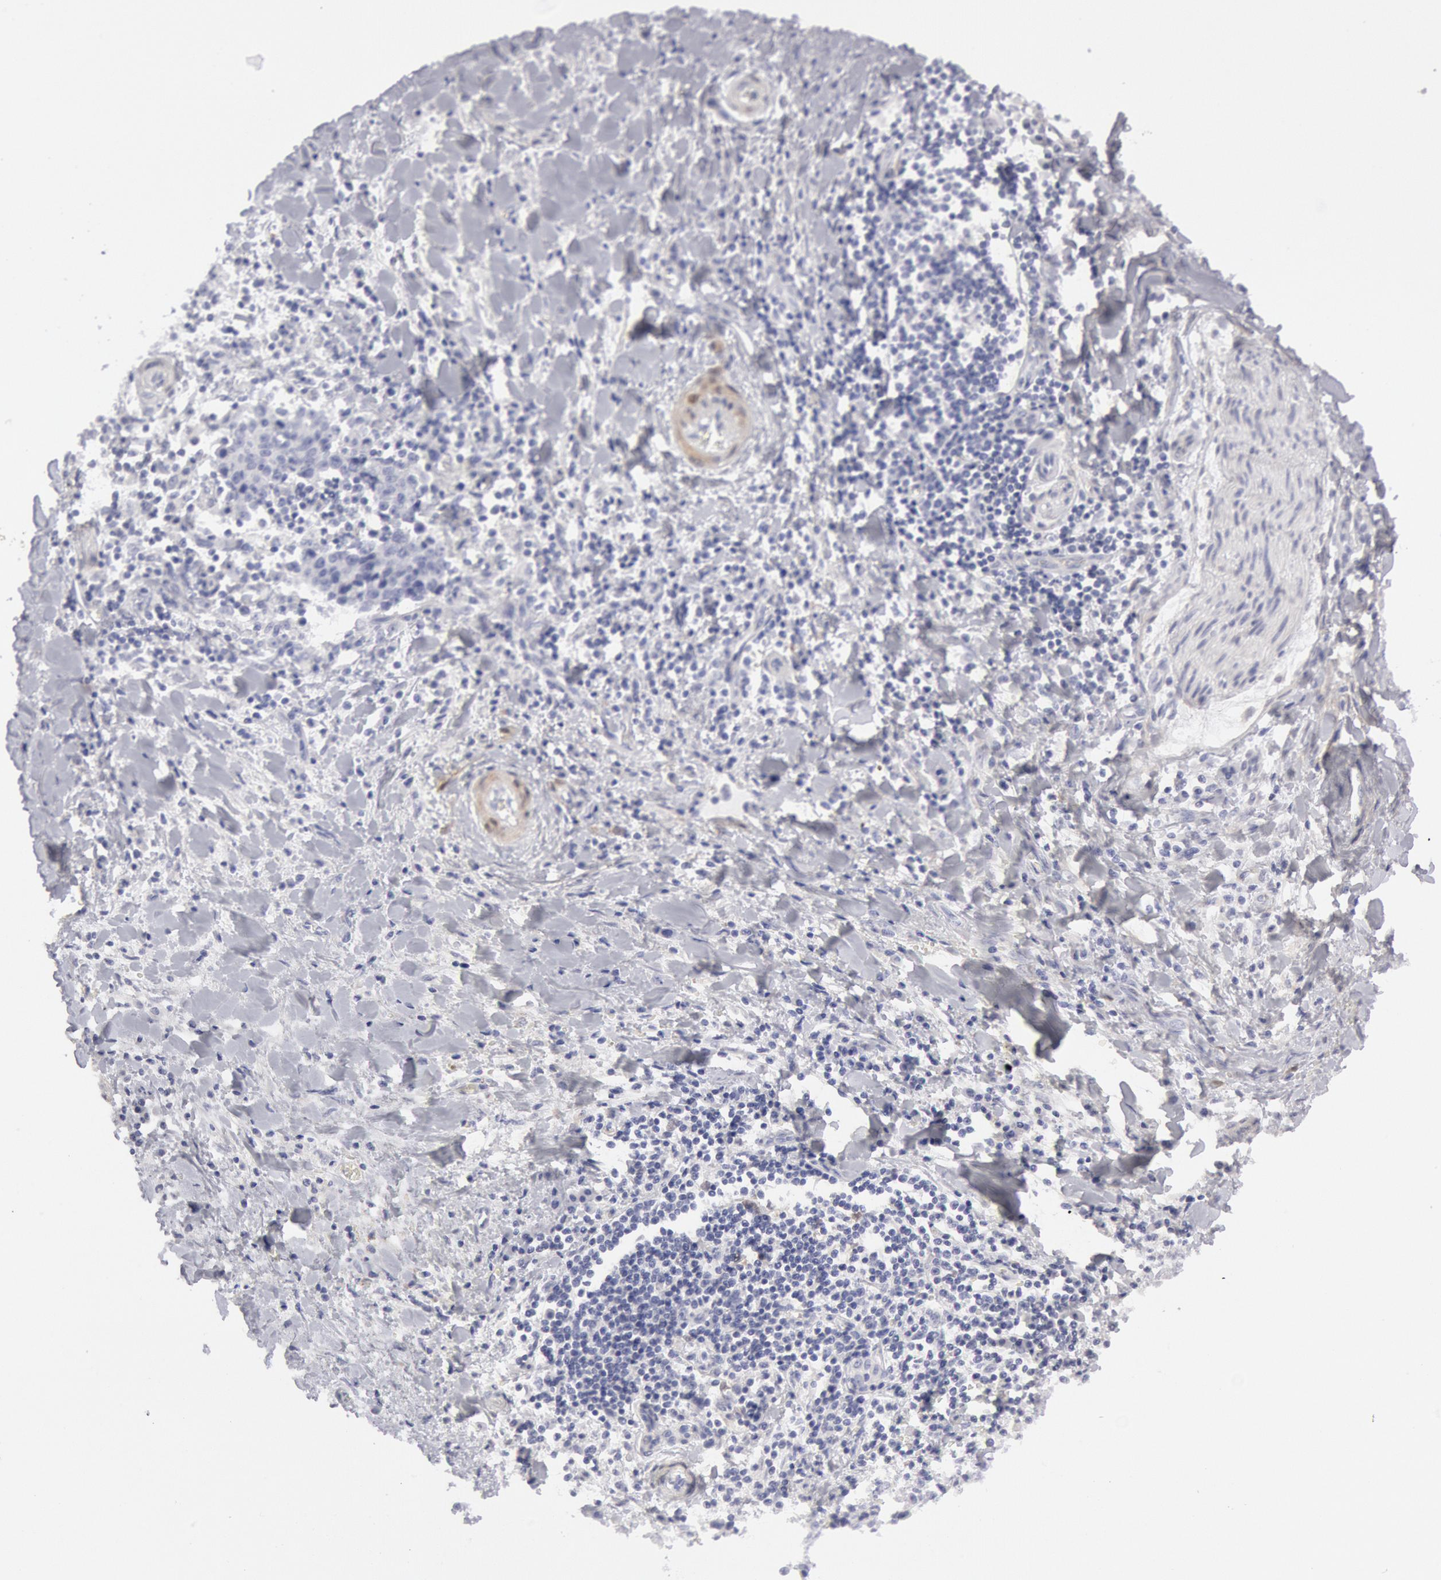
{"staining": {"intensity": "negative", "quantity": "none", "location": "none"}, "tissue": "liver cancer", "cell_type": "Tumor cells", "image_type": "cancer", "snomed": [{"axis": "morphology", "description": "Cholangiocarcinoma"}, {"axis": "topography", "description": "Liver"}], "caption": "Immunohistochemical staining of human cholangiocarcinoma (liver) demonstrates no significant expression in tumor cells.", "gene": "FHL1", "patient": {"sex": "male", "age": 57}}